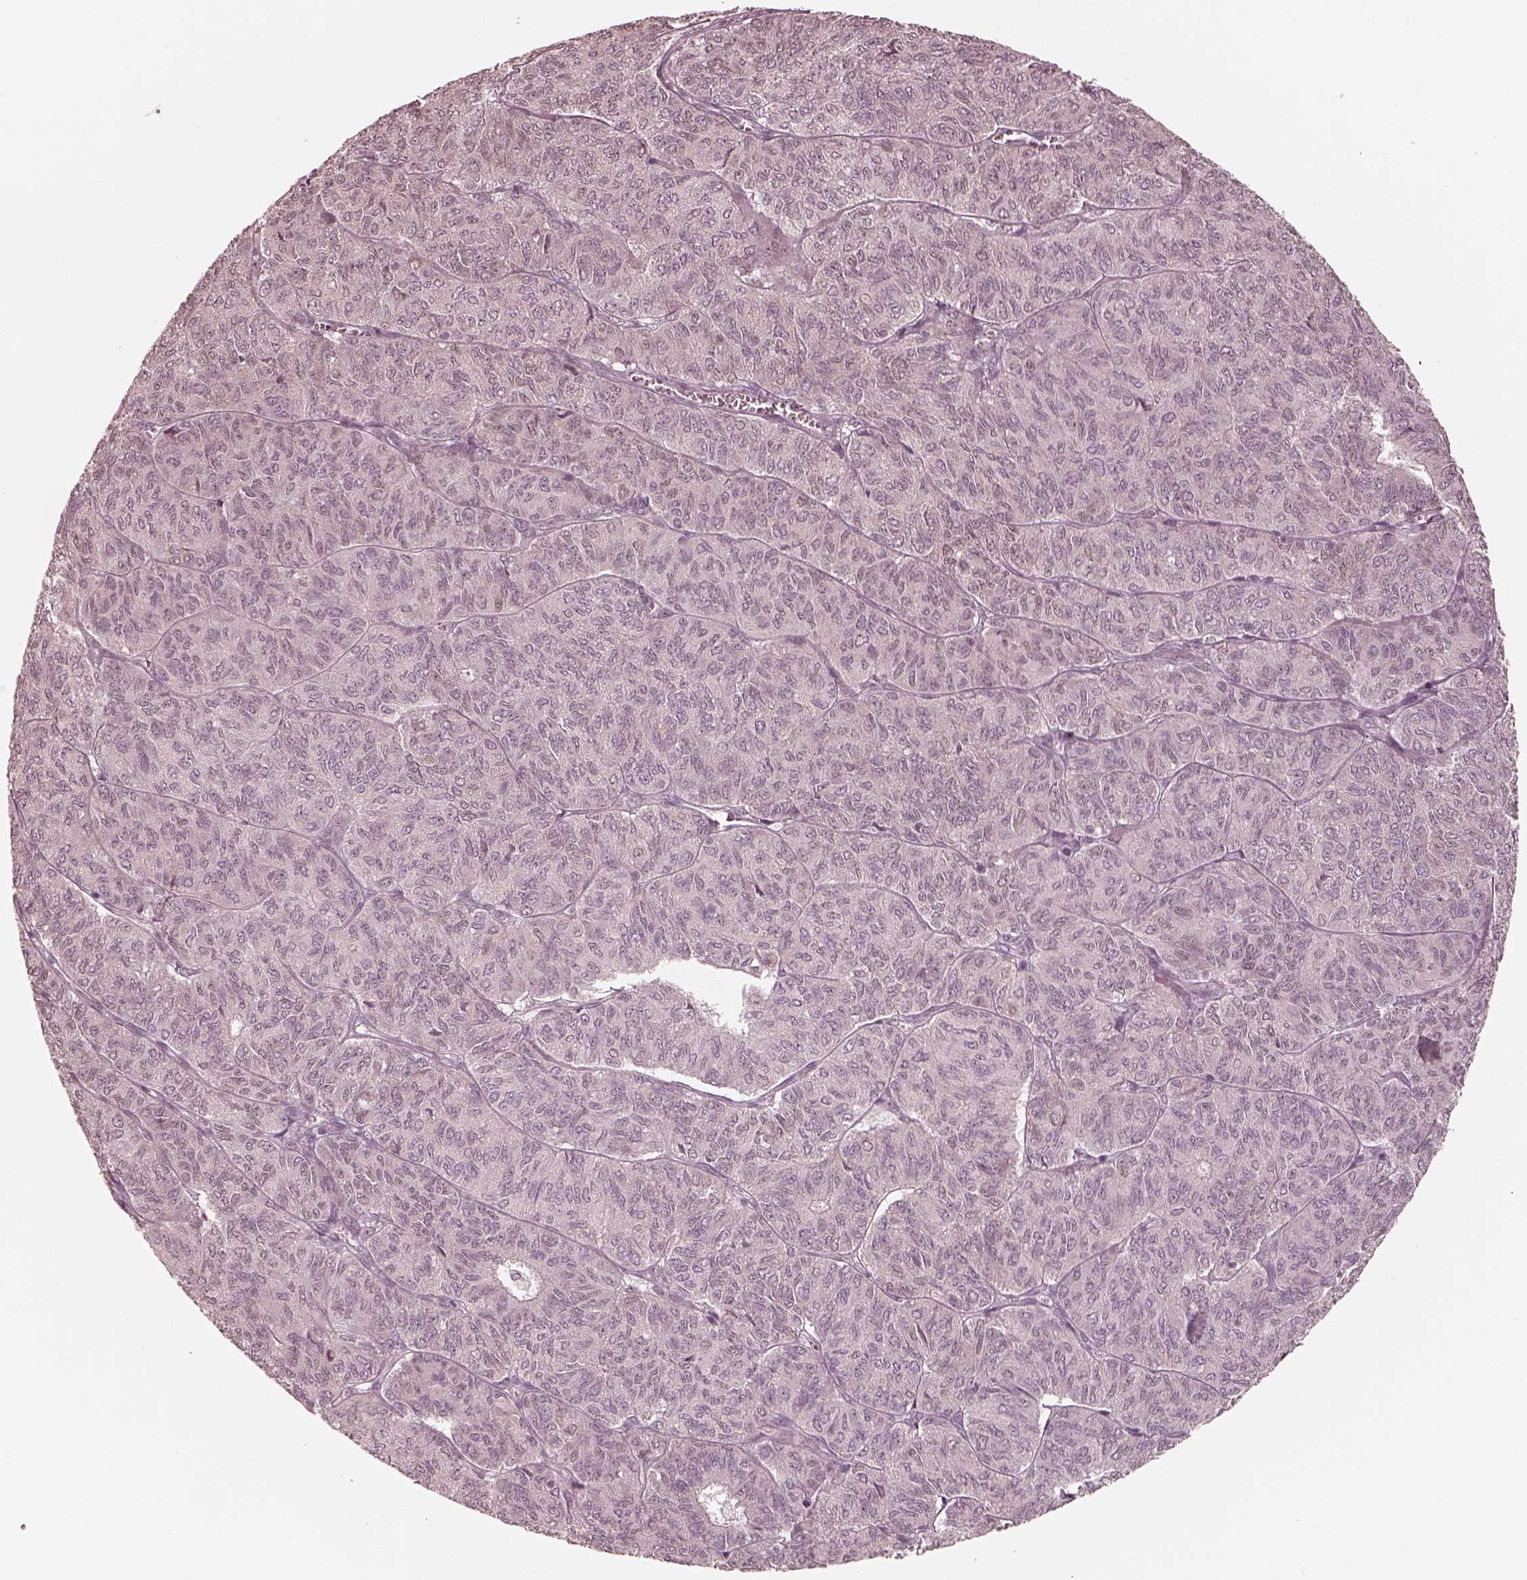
{"staining": {"intensity": "negative", "quantity": "none", "location": "none"}, "tissue": "ovarian cancer", "cell_type": "Tumor cells", "image_type": "cancer", "snomed": [{"axis": "morphology", "description": "Carcinoma, endometroid"}, {"axis": "topography", "description": "Ovary"}], "caption": "Photomicrograph shows no significant protein positivity in tumor cells of ovarian cancer (endometroid carcinoma).", "gene": "IQCB1", "patient": {"sex": "female", "age": 80}}